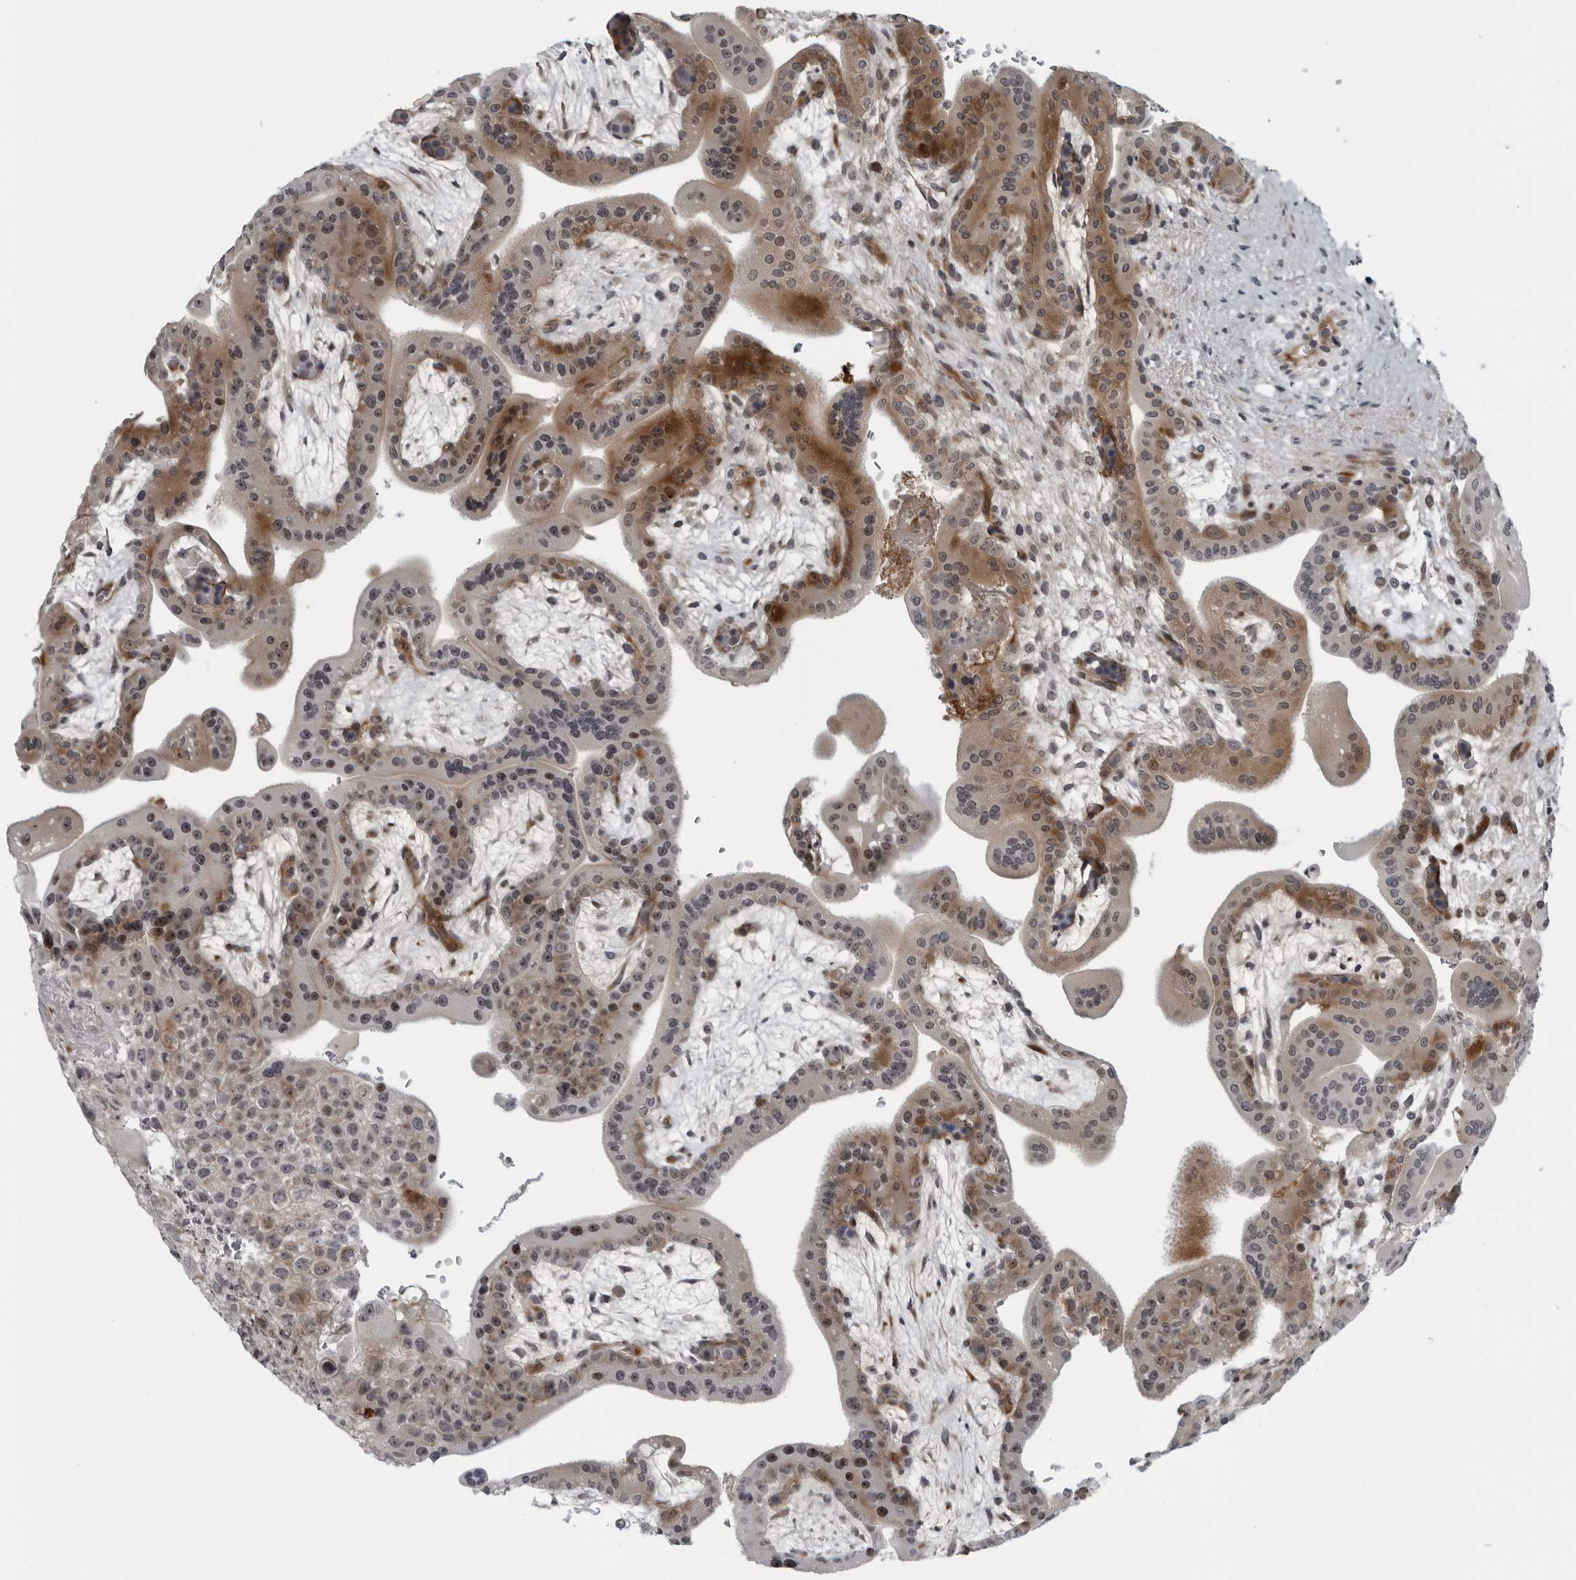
{"staining": {"intensity": "moderate", "quantity": ">75%", "location": "cytoplasmic/membranous,nuclear"}, "tissue": "placenta", "cell_type": "Decidual cells", "image_type": "normal", "snomed": [{"axis": "morphology", "description": "Normal tissue, NOS"}, {"axis": "topography", "description": "Placenta"}], "caption": "Moderate cytoplasmic/membranous,nuclear staining for a protein is appreciated in about >75% of decidual cells of normal placenta using IHC.", "gene": "FAM102B", "patient": {"sex": "female", "age": 35}}